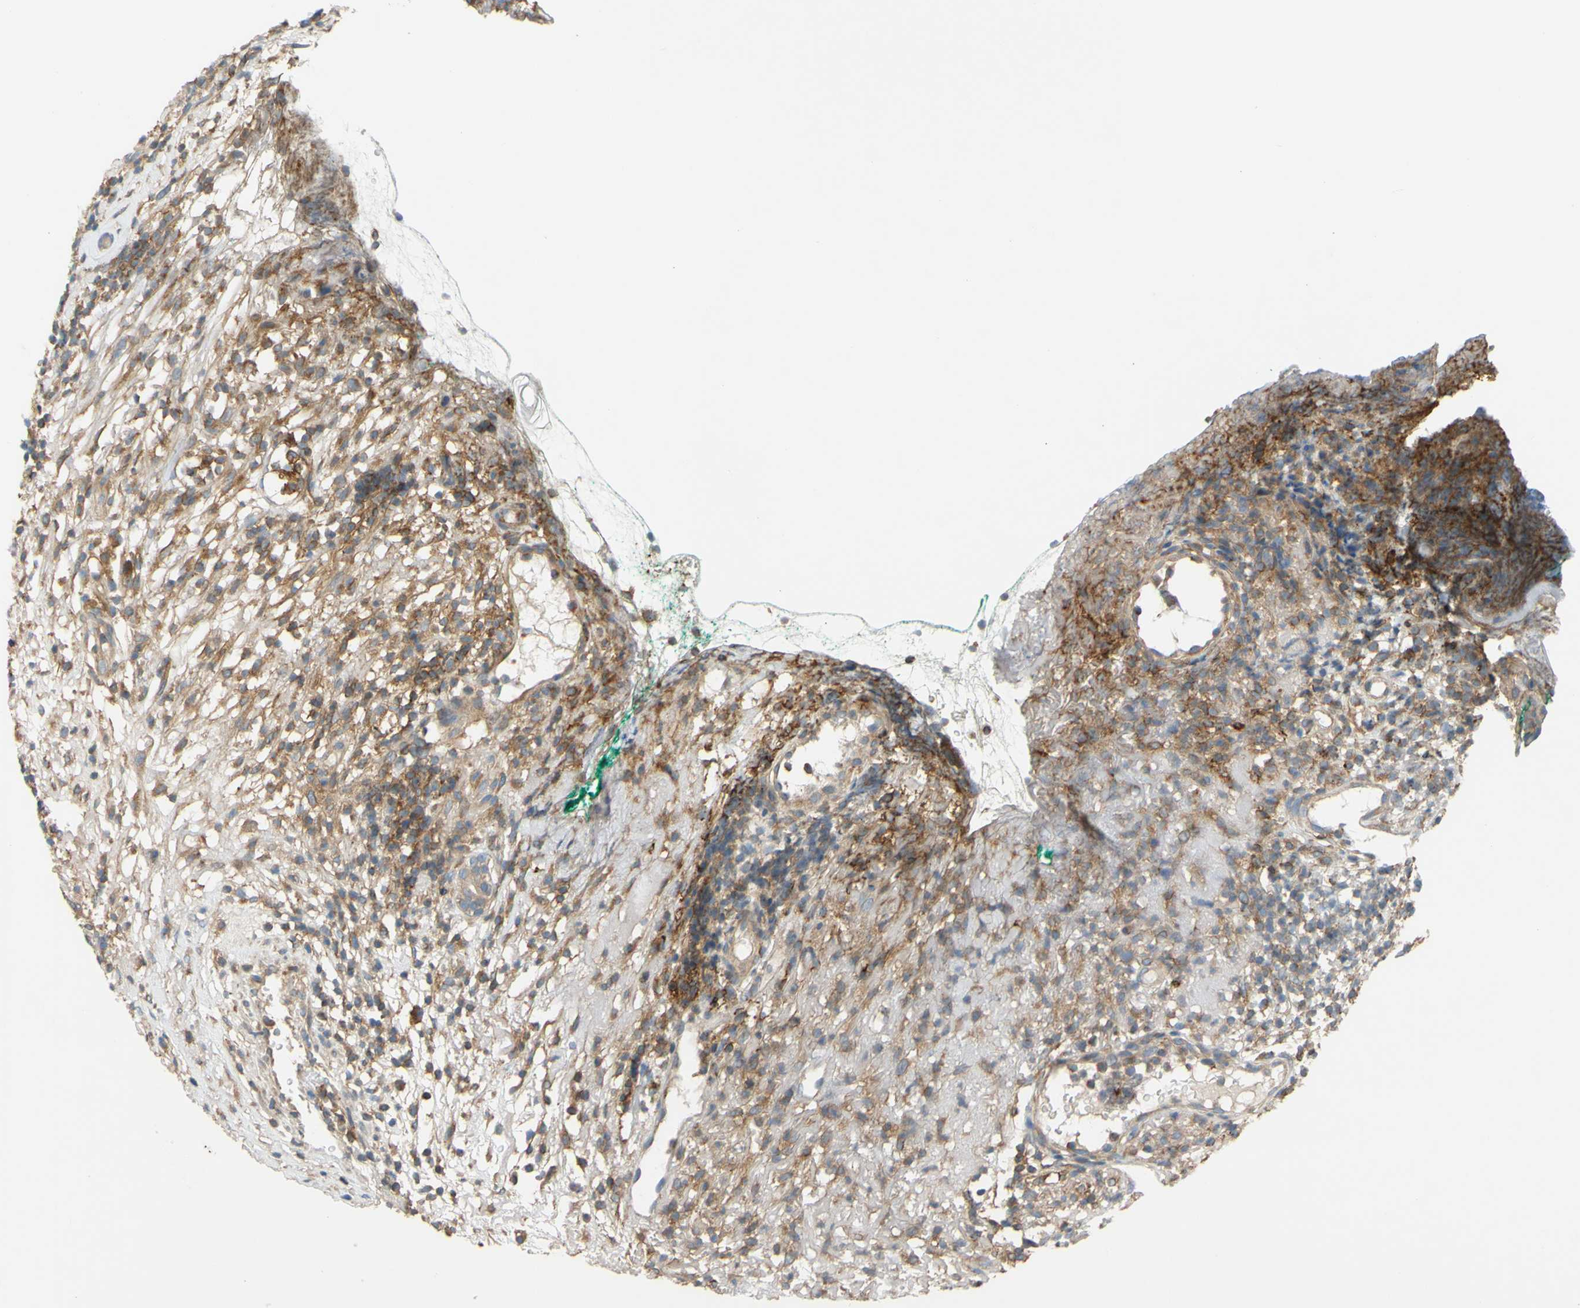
{"staining": {"intensity": "weak", "quantity": ">75%", "location": "cytoplasmic/membranous"}, "tissue": "melanoma", "cell_type": "Tumor cells", "image_type": "cancer", "snomed": [{"axis": "morphology", "description": "Necrosis, NOS"}, {"axis": "morphology", "description": "Malignant melanoma, NOS"}, {"axis": "topography", "description": "Skin"}], "caption": "Immunohistochemical staining of malignant melanoma shows weak cytoplasmic/membranous protein expression in about >75% of tumor cells. (DAB (3,3'-diaminobenzidine) IHC with brightfield microscopy, high magnification).", "gene": "POR", "patient": {"sex": "female", "age": 87}}